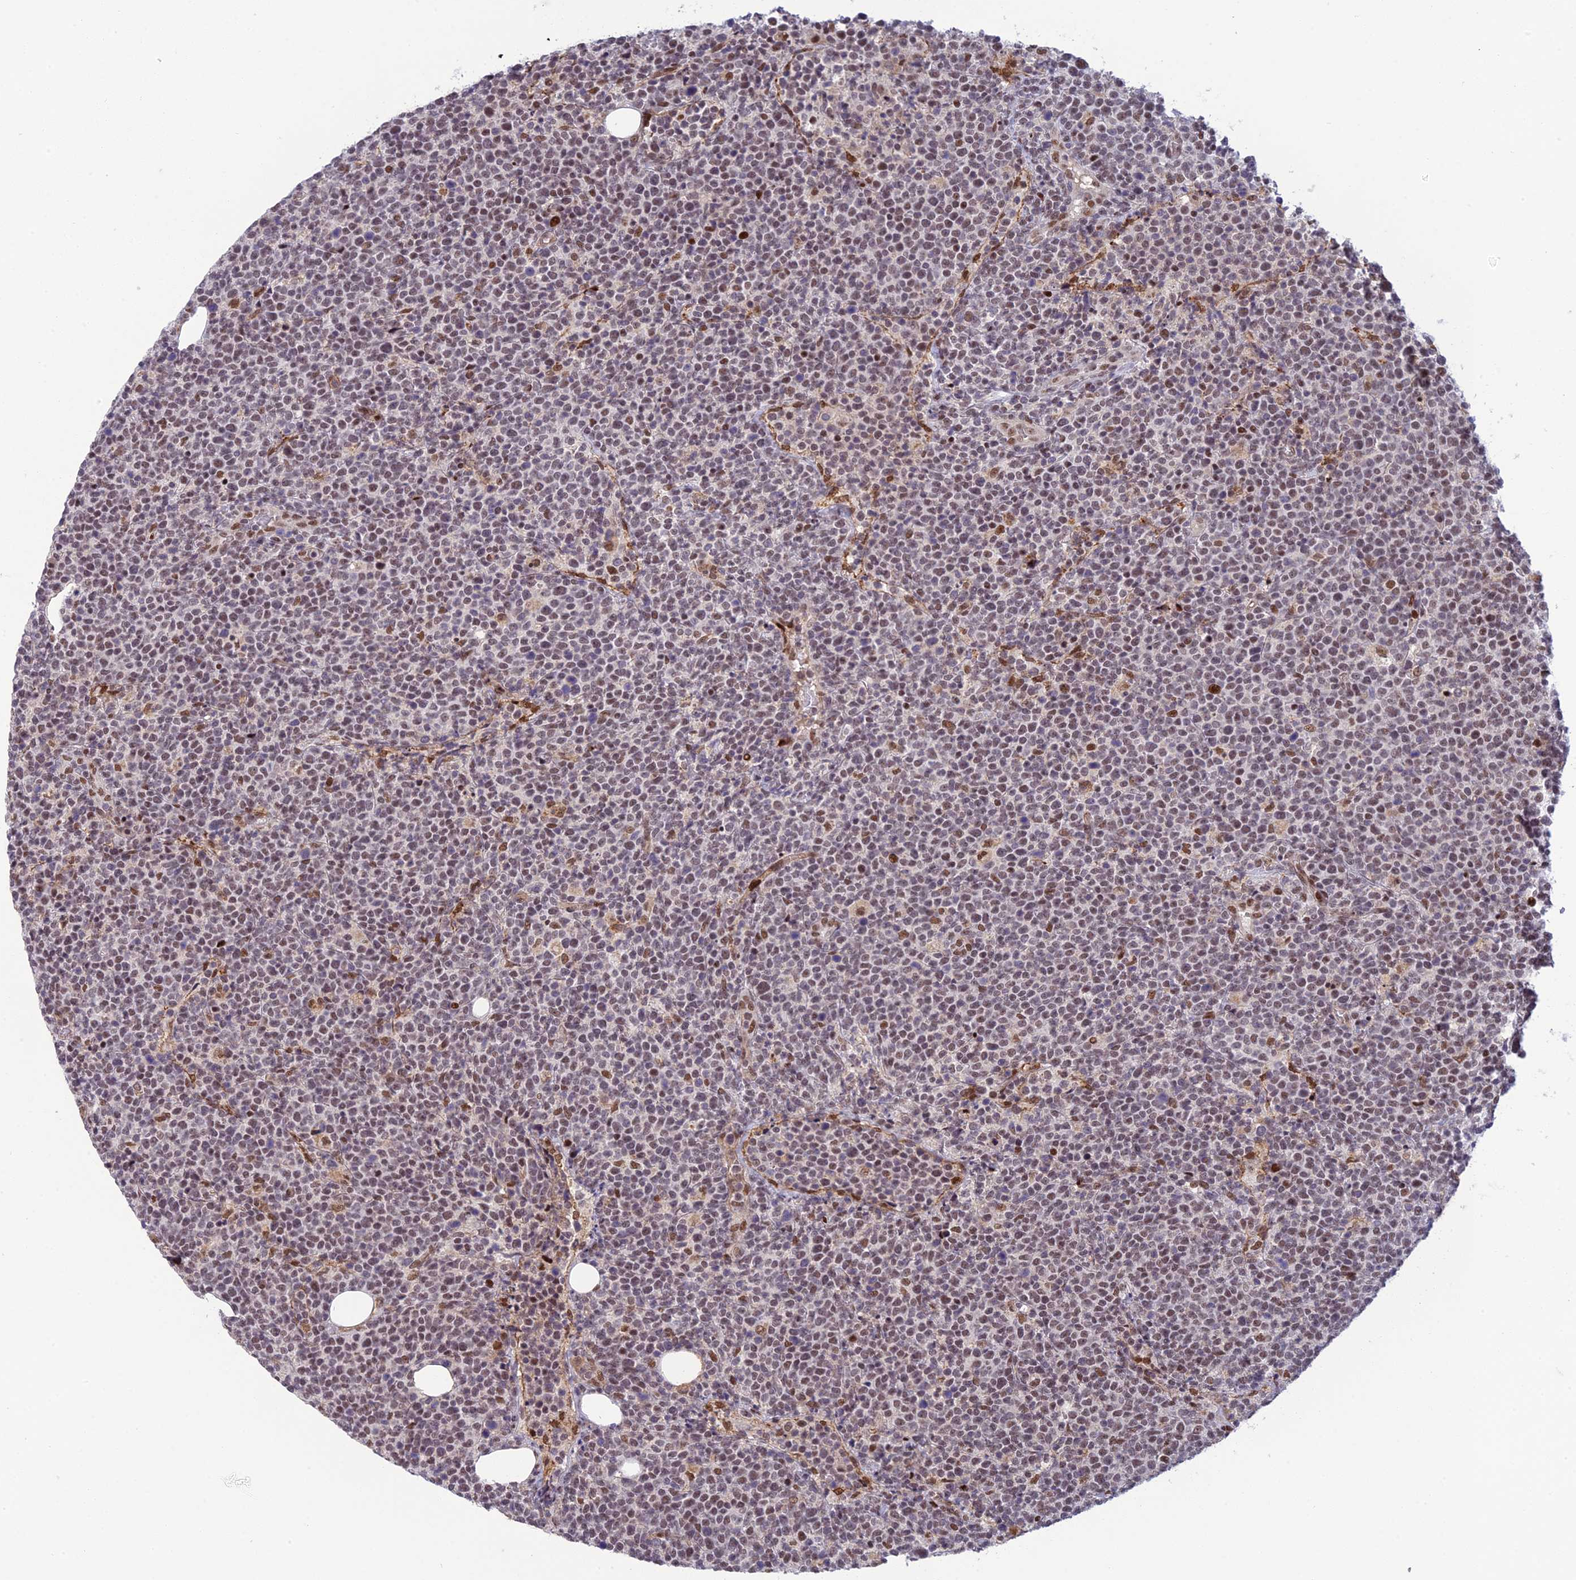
{"staining": {"intensity": "moderate", "quantity": ">75%", "location": "nuclear"}, "tissue": "lymphoma", "cell_type": "Tumor cells", "image_type": "cancer", "snomed": [{"axis": "morphology", "description": "Malignant lymphoma, non-Hodgkin's type, High grade"}, {"axis": "topography", "description": "Lymph node"}], "caption": "DAB immunohistochemical staining of human high-grade malignant lymphoma, non-Hodgkin's type reveals moderate nuclear protein positivity in about >75% of tumor cells.", "gene": "RANBP3", "patient": {"sex": "male", "age": 61}}